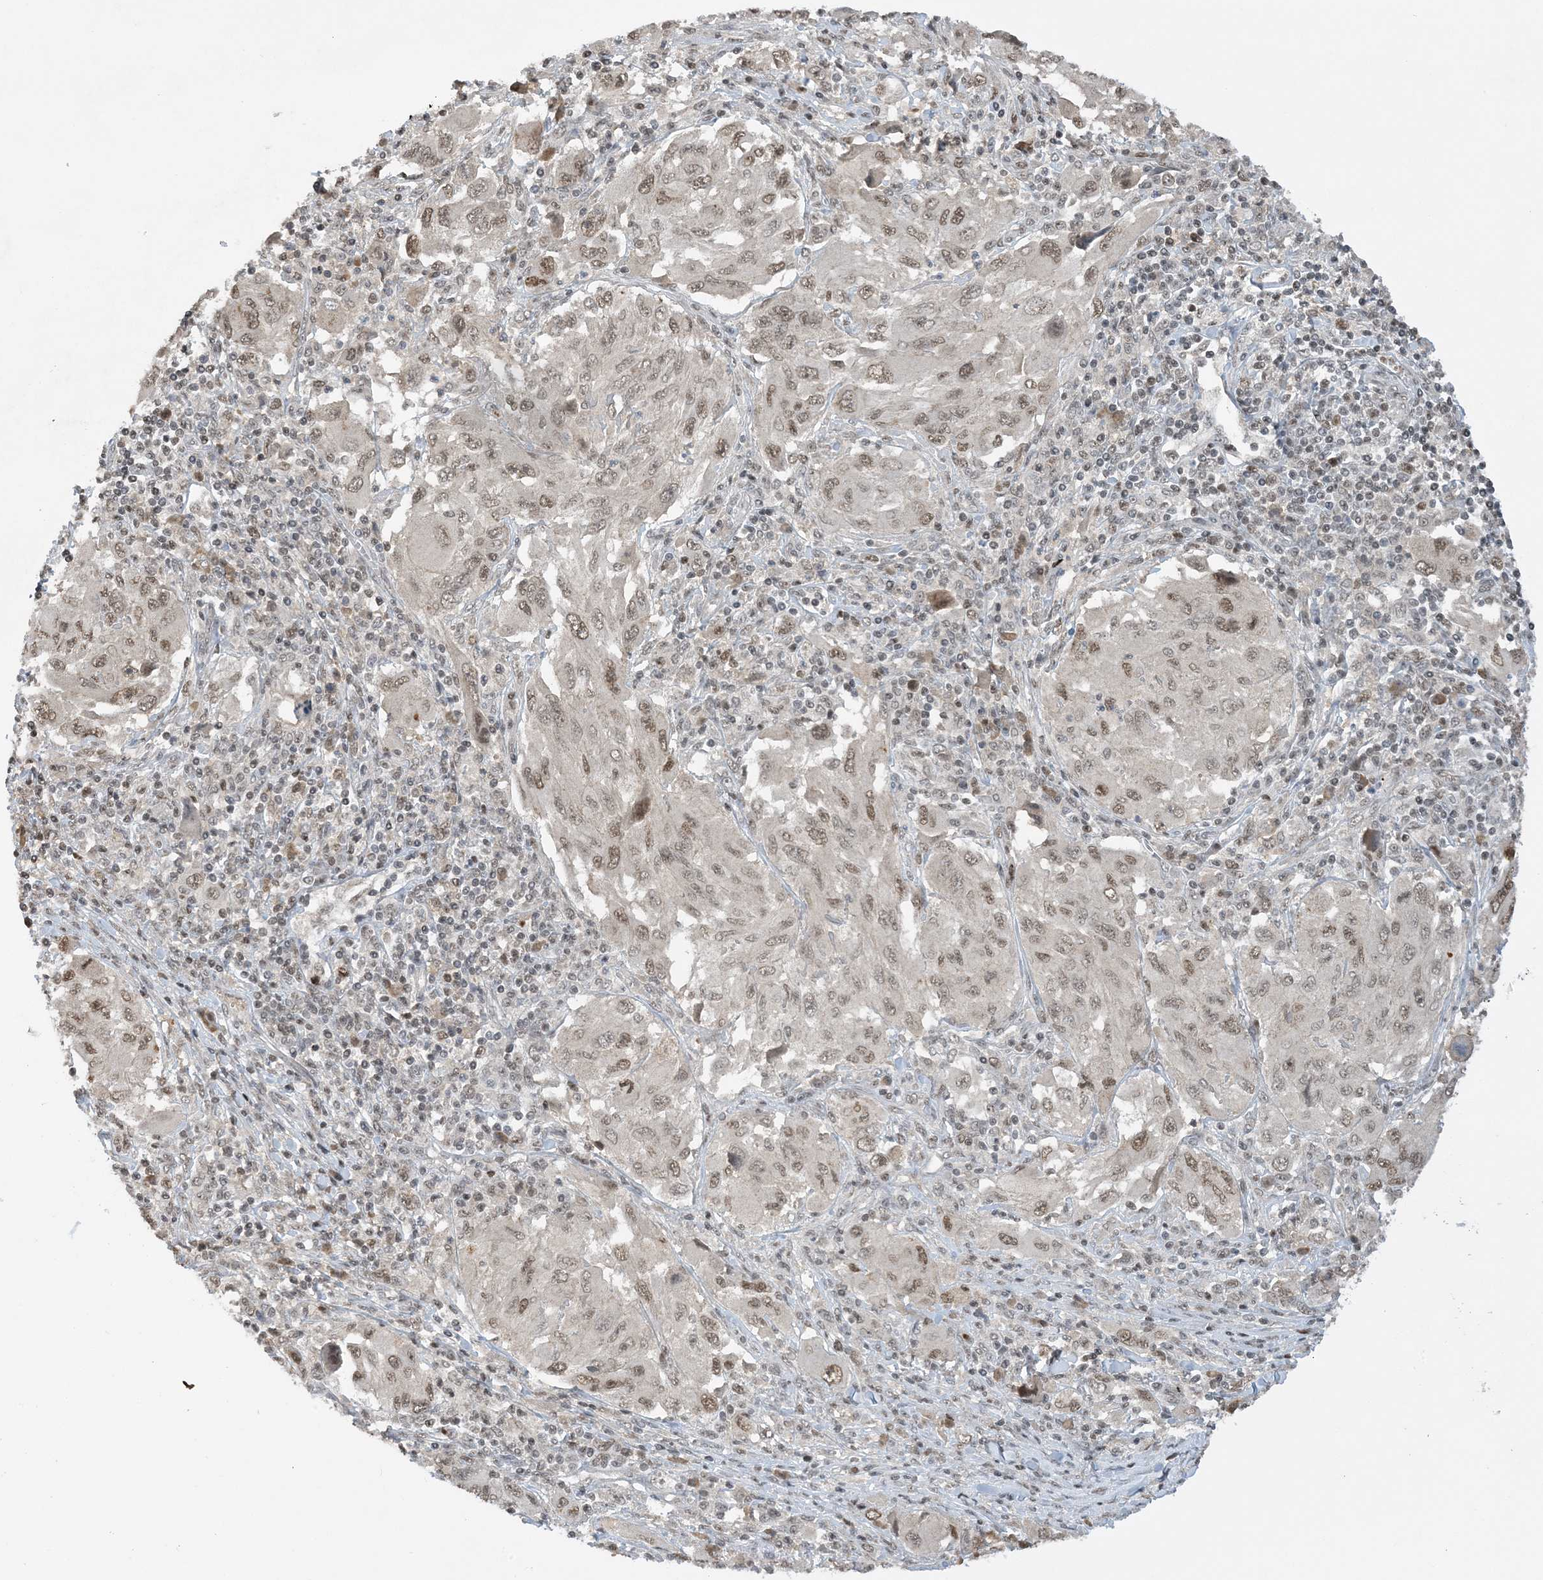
{"staining": {"intensity": "moderate", "quantity": "25%-75%", "location": "nuclear"}, "tissue": "melanoma", "cell_type": "Tumor cells", "image_type": "cancer", "snomed": [{"axis": "morphology", "description": "Malignant melanoma, NOS"}, {"axis": "topography", "description": "Skin"}], "caption": "Immunohistochemical staining of human malignant melanoma reveals medium levels of moderate nuclear positivity in about 25%-75% of tumor cells. (Stains: DAB (3,3'-diaminobenzidine) in brown, nuclei in blue, Microscopy: brightfield microscopy at high magnification).", "gene": "ACYP2", "patient": {"sex": "female", "age": 91}}